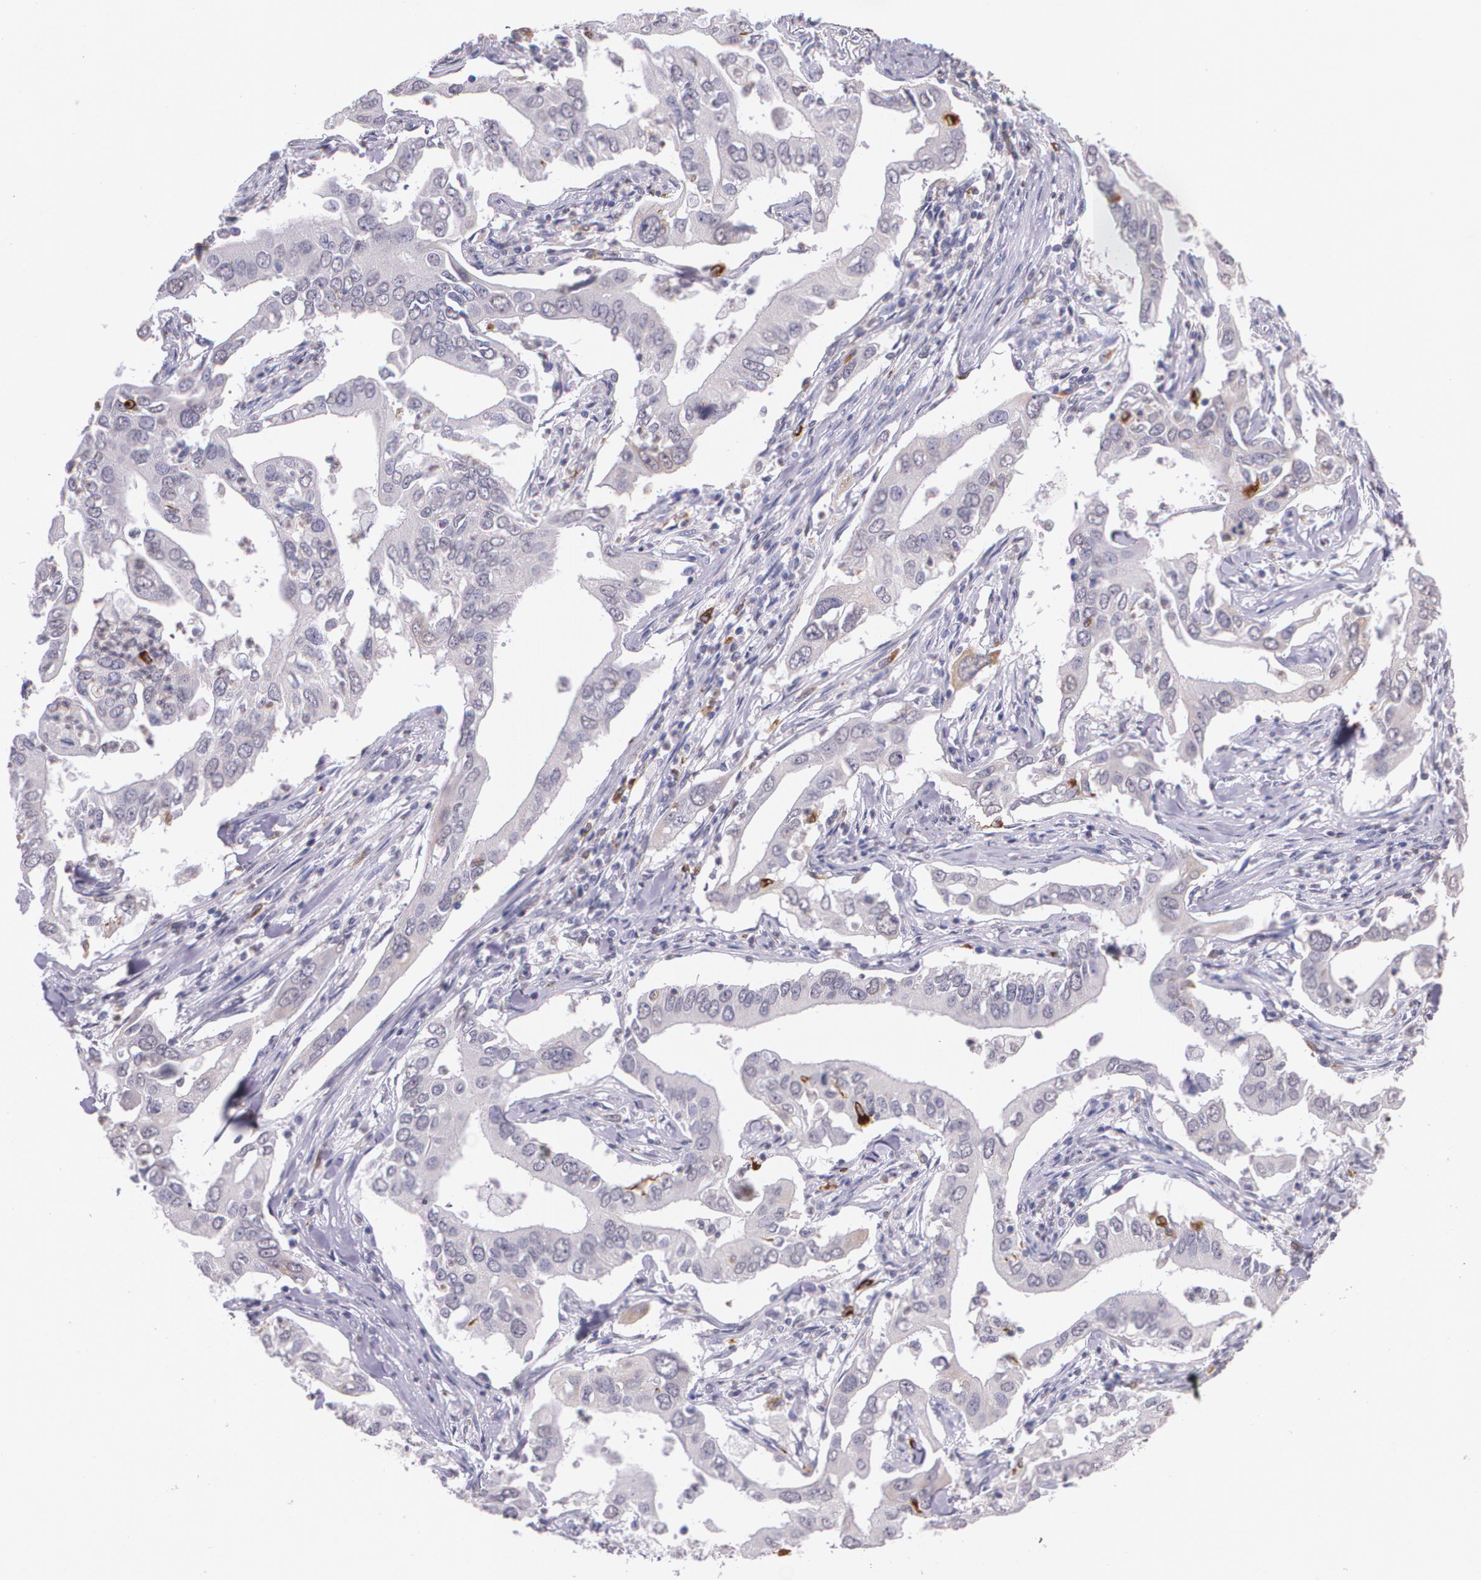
{"staining": {"intensity": "negative", "quantity": "none", "location": "none"}, "tissue": "lung cancer", "cell_type": "Tumor cells", "image_type": "cancer", "snomed": [{"axis": "morphology", "description": "Adenocarcinoma, NOS"}, {"axis": "topography", "description": "Lung"}], "caption": "This is a histopathology image of immunohistochemistry (IHC) staining of adenocarcinoma (lung), which shows no expression in tumor cells.", "gene": "RTN1", "patient": {"sex": "male", "age": 48}}